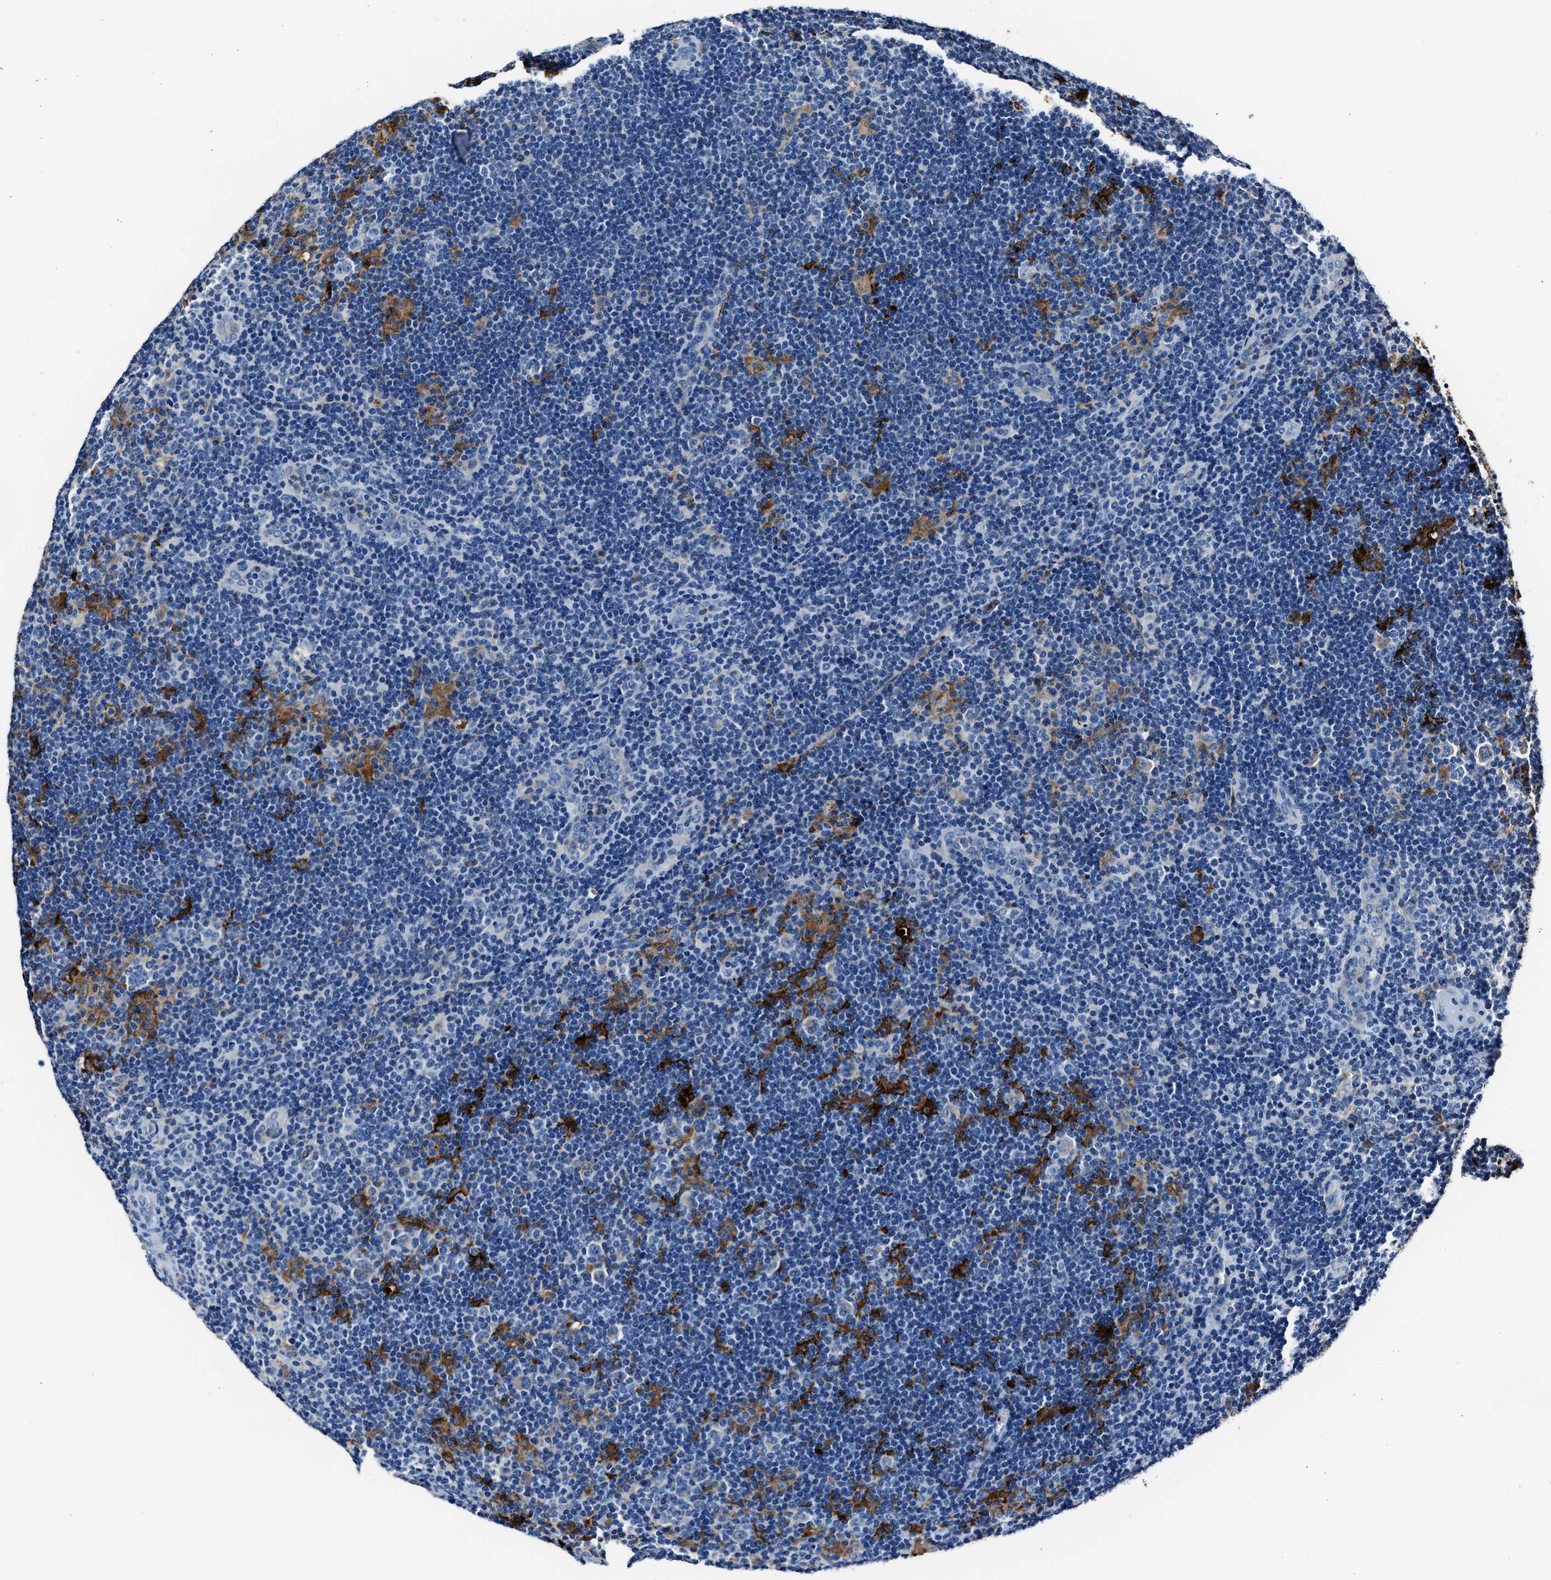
{"staining": {"intensity": "moderate", "quantity": "<25%", "location": "cytoplasmic/membranous"}, "tissue": "lymphoma", "cell_type": "Tumor cells", "image_type": "cancer", "snomed": [{"axis": "morphology", "description": "Hodgkin's disease, NOS"}, {"axis": "topography", "description": "Lymph node"}], "caption": "About <25% of tumor cells in Hodgkin's disease exhibit moderate cytoplasmic/membranous protein positivity as visualized by brown immunohistochemical staining.", "gene": "FTL", "patient": {"sex": "female", "age": 57}}